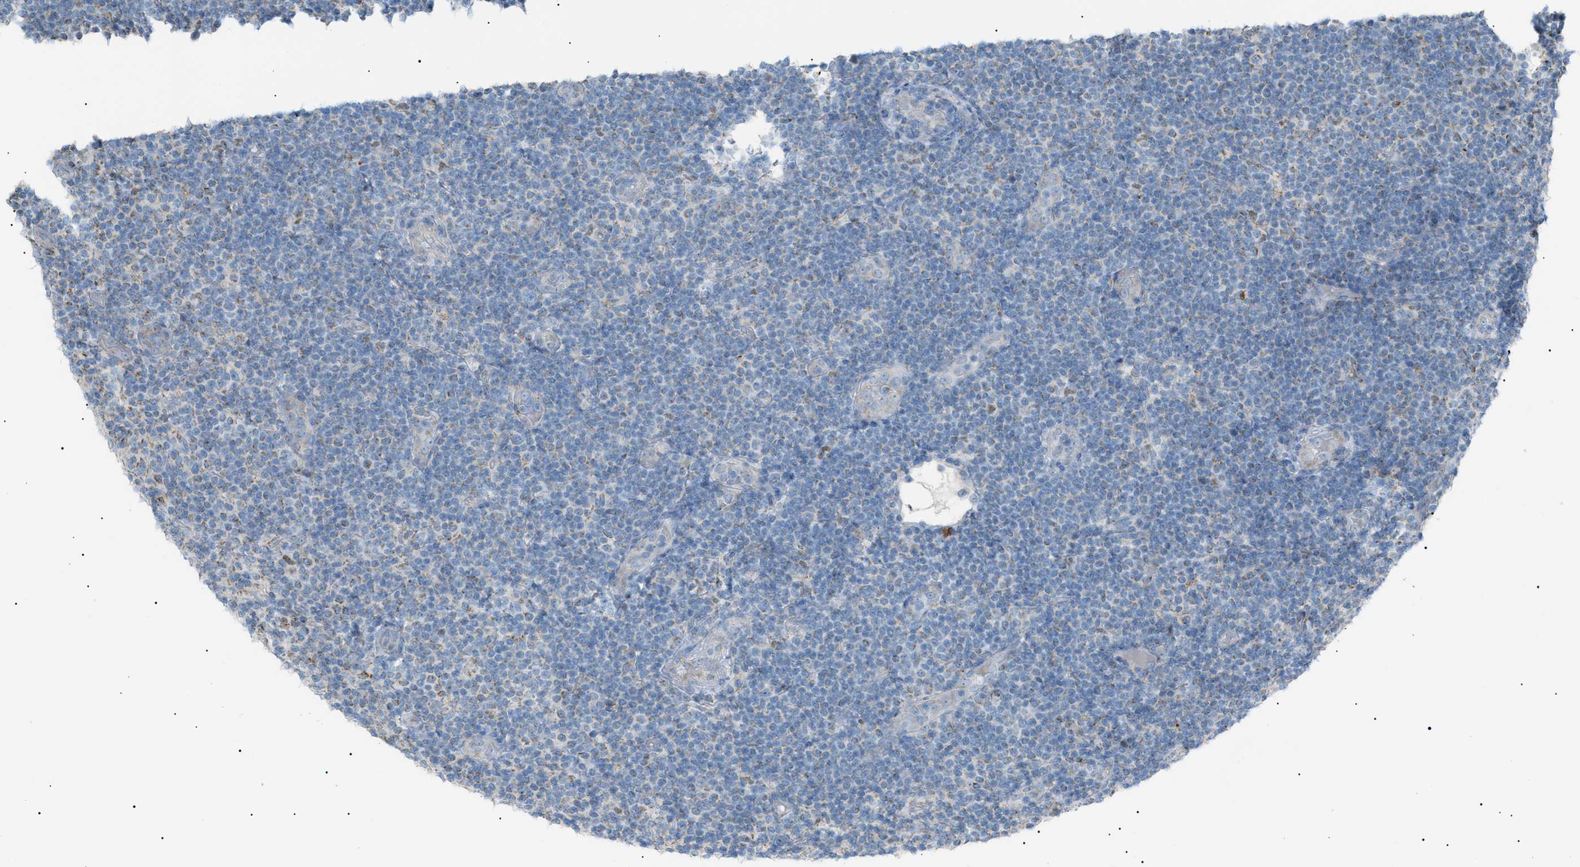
{"staining": {"intensity": "weak", "quantity": "<25%", "location": "cytoplasmic/membranous"}, "tissue": "lymphoma", "cell_type": "Tumor cells", "image_type": "cancer", "snomed": [{"axis": "morphology", "description": "Malignant lymphoma, non-Hodgkin's type, Low grade"}, {"axis": "topography", "description": "Lymph node"}], "caption": "DAB (3,3'-diaminobenzidine) immunohistochemical staining of human lymphoma demonstrates no significant positivity in tumor cells. (DAB immunohistochemistry (IHC) with hematoxylin counter stain).", "gene": "ZNF516", "patient": {"sex": "male", "age": 83}}